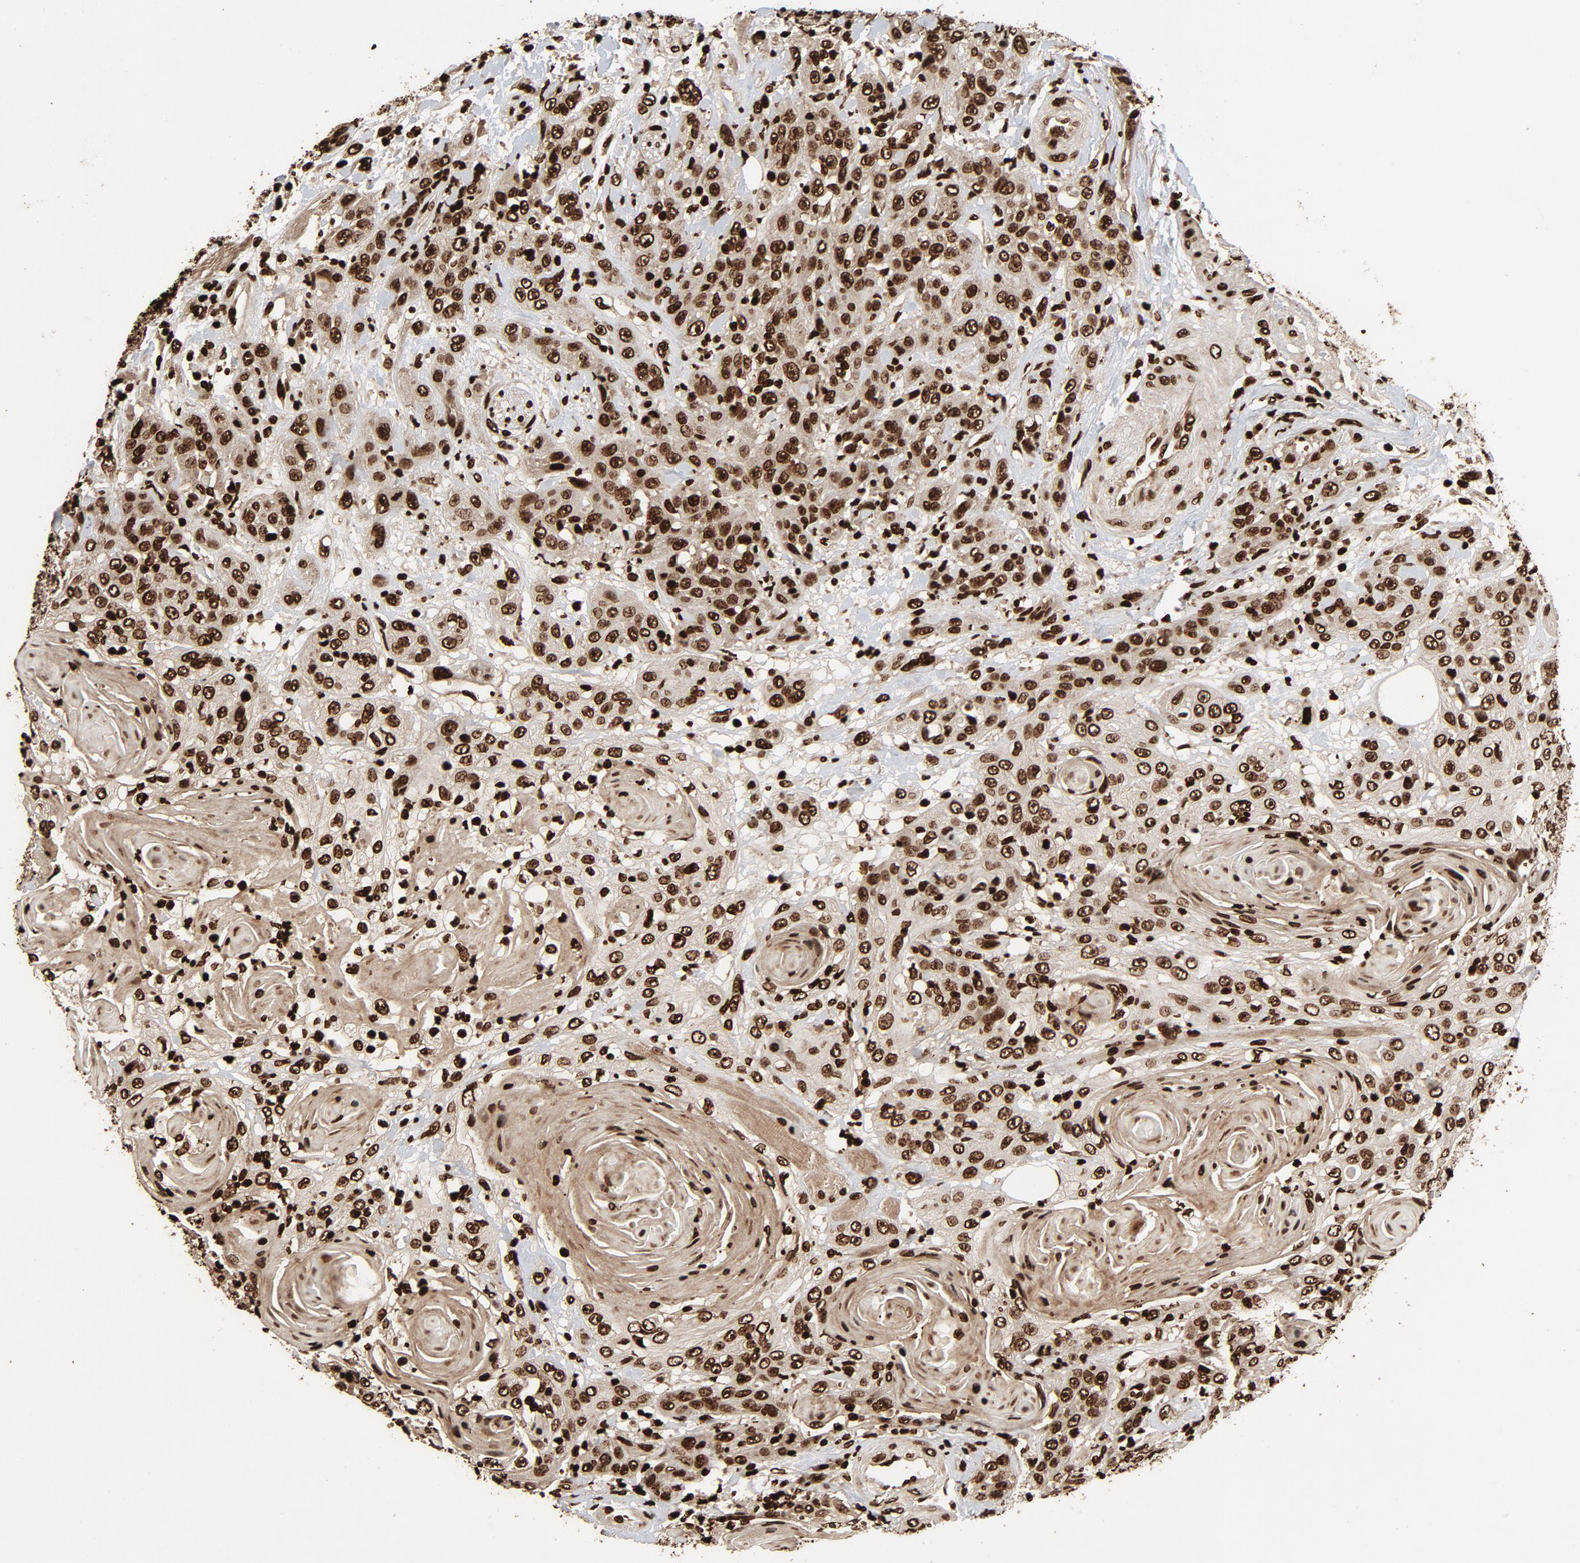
{"staining": {"intensity": "strong", "quantity": ">75%", "location": "nuclear"}, "tissue": "head and neck cancer", "cell_type": "Tumor cells", "image_type": "cancer", "snomed": [{"axis": "morphology", "description": "Squamous cell carcinoma, NOS"}, {"axis": "topography", "description": "Head-Neck"}], "caption": "This is an image of immunohistochemistry staining of head and neck cancer, which shows strong expression in the nuclear of tumor cells.", "gene": "TP53BP1", "patient": {"sex": "female", "age": 84}}